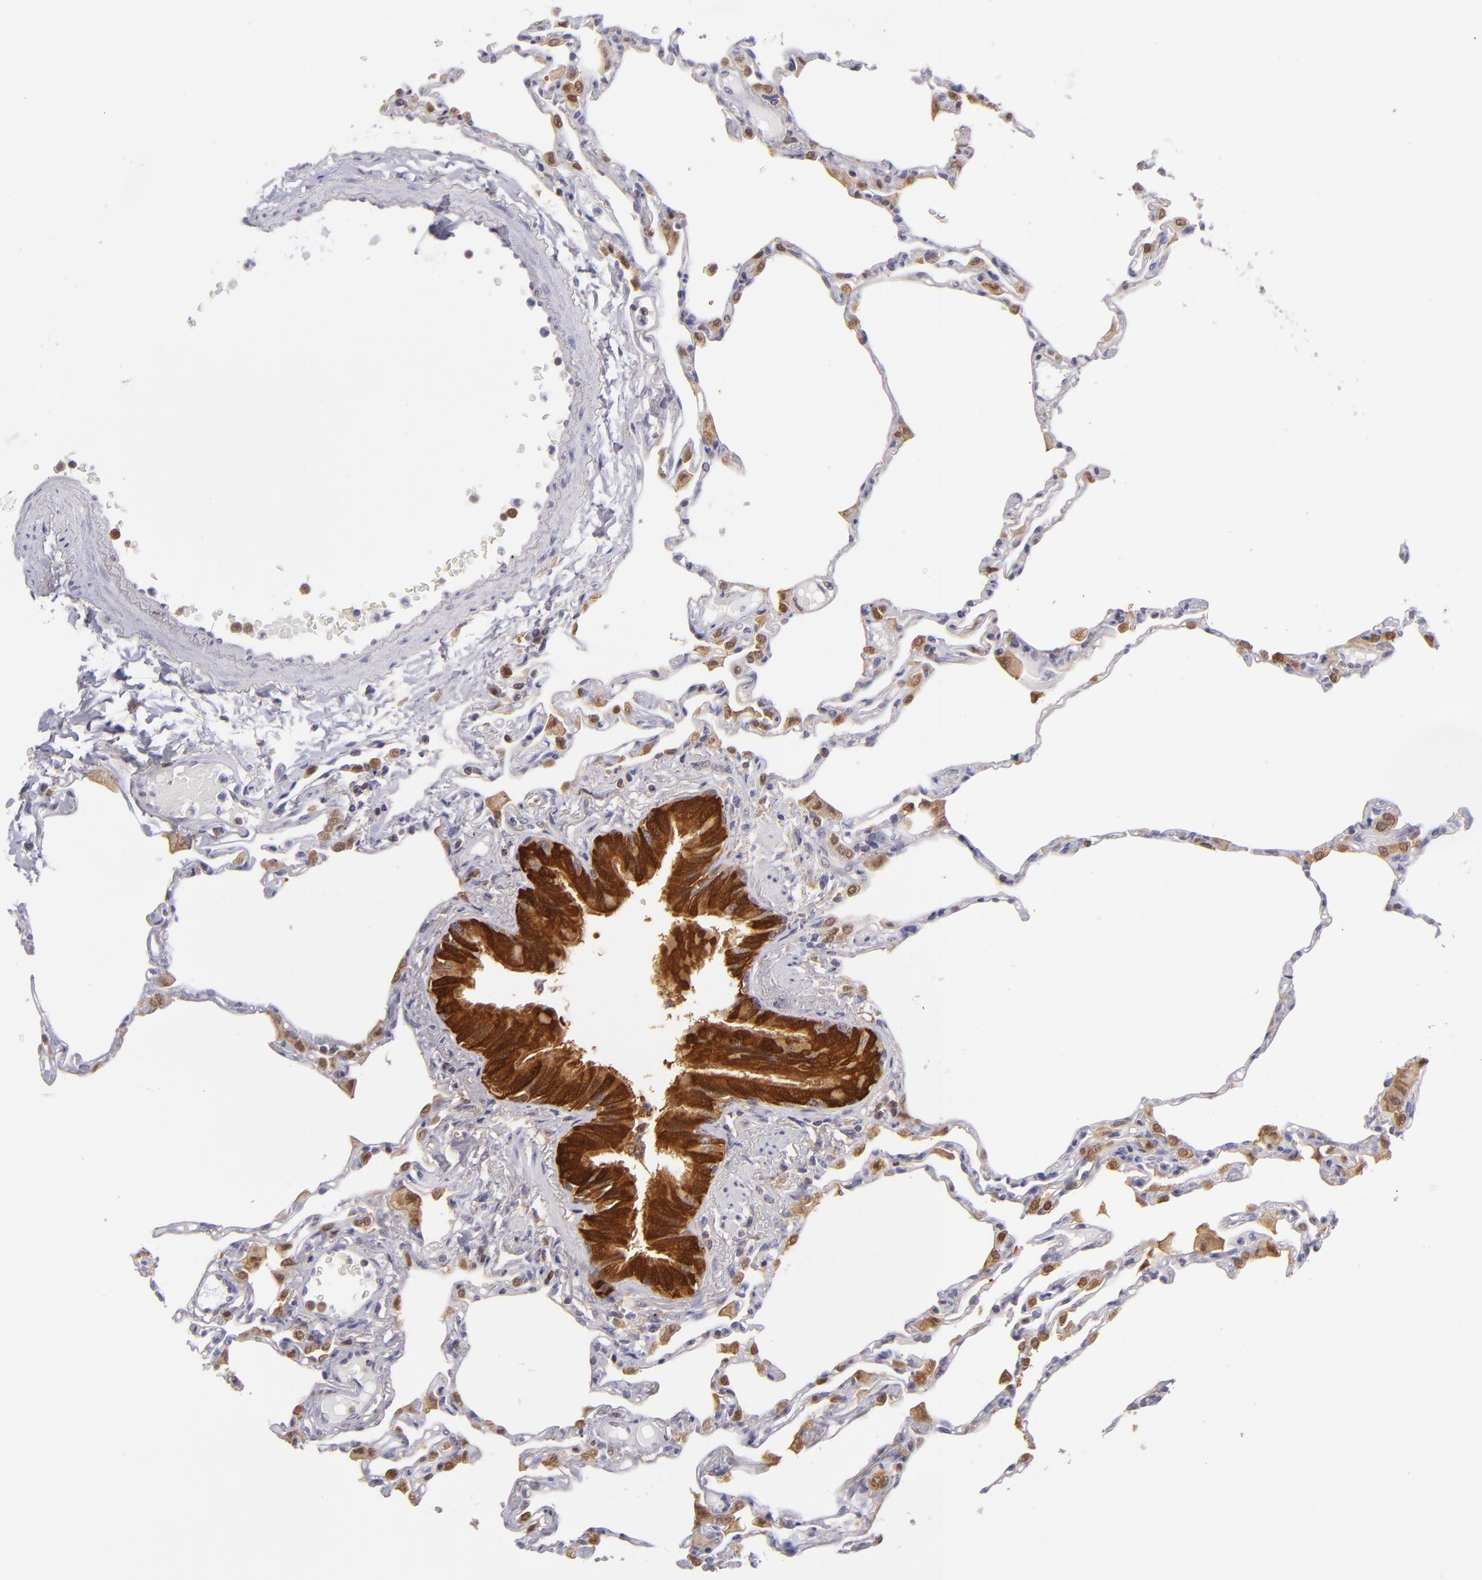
{"staining": {"intensity": "negative", "quantity": "none", "location": "none"}, "tissue": "lung", "cell_type": "Alveolar cells", "image_type": "normal", "snomed": [{"axis": "morphology", "description": "Normal tissue, NOS"}, {"axis": "topography", "description": "Lung"}], "caption": "Immunohistochemistry (IHC) micrograph of unremarkable lung: human lung stained with DAB reveals no significant protein expression in alveolar cells. (Immunohistochemistry, brightfield microscopy, high magnification).", "gene": "HSPH1", "patient": {"sex": "female", "age": 49}}